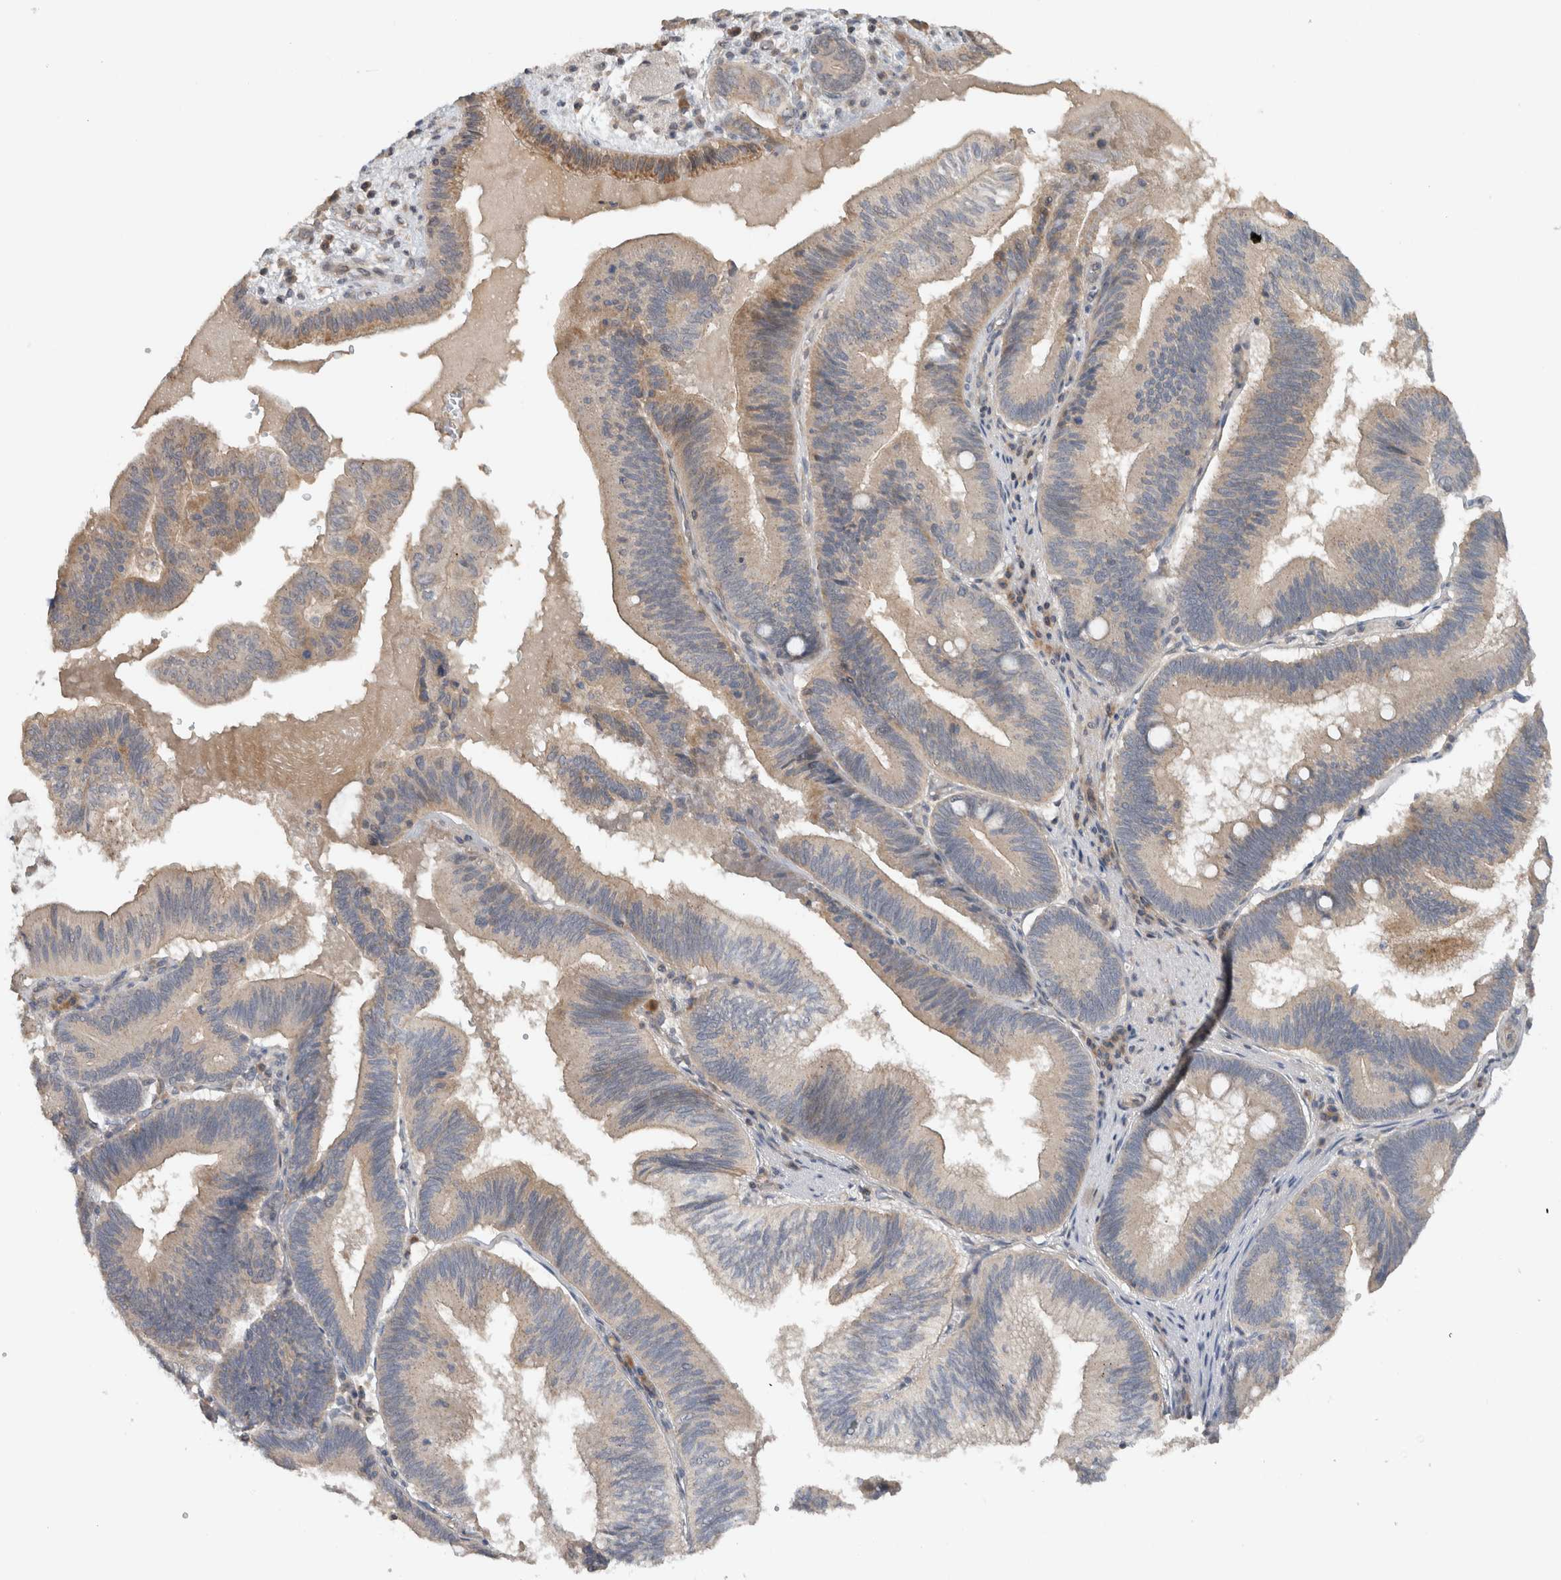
{"staining": {"intensity": "weak", "quantity": "25%-75%", "location": "cytoplasmic/membranous"}, "tissue": "pancreatic cancer", "cell_type": "Tumor cells", "image_type": "cancer", "snomed": [{"axis": "morphology", "description": "Adenocarcinoma, NOS"}, {"axis": "topography", "description": "Pancreas"}], "caption": "IHC image of human pancreatic adenocarcinoma stained for a protein (brown), which shows low levels of weak cytoplasmic/membranous expression in approximately 25%-75% of tumor cells.", "gene": "ERCC6L2", "patient": {"sex": "male", "age": 82}}